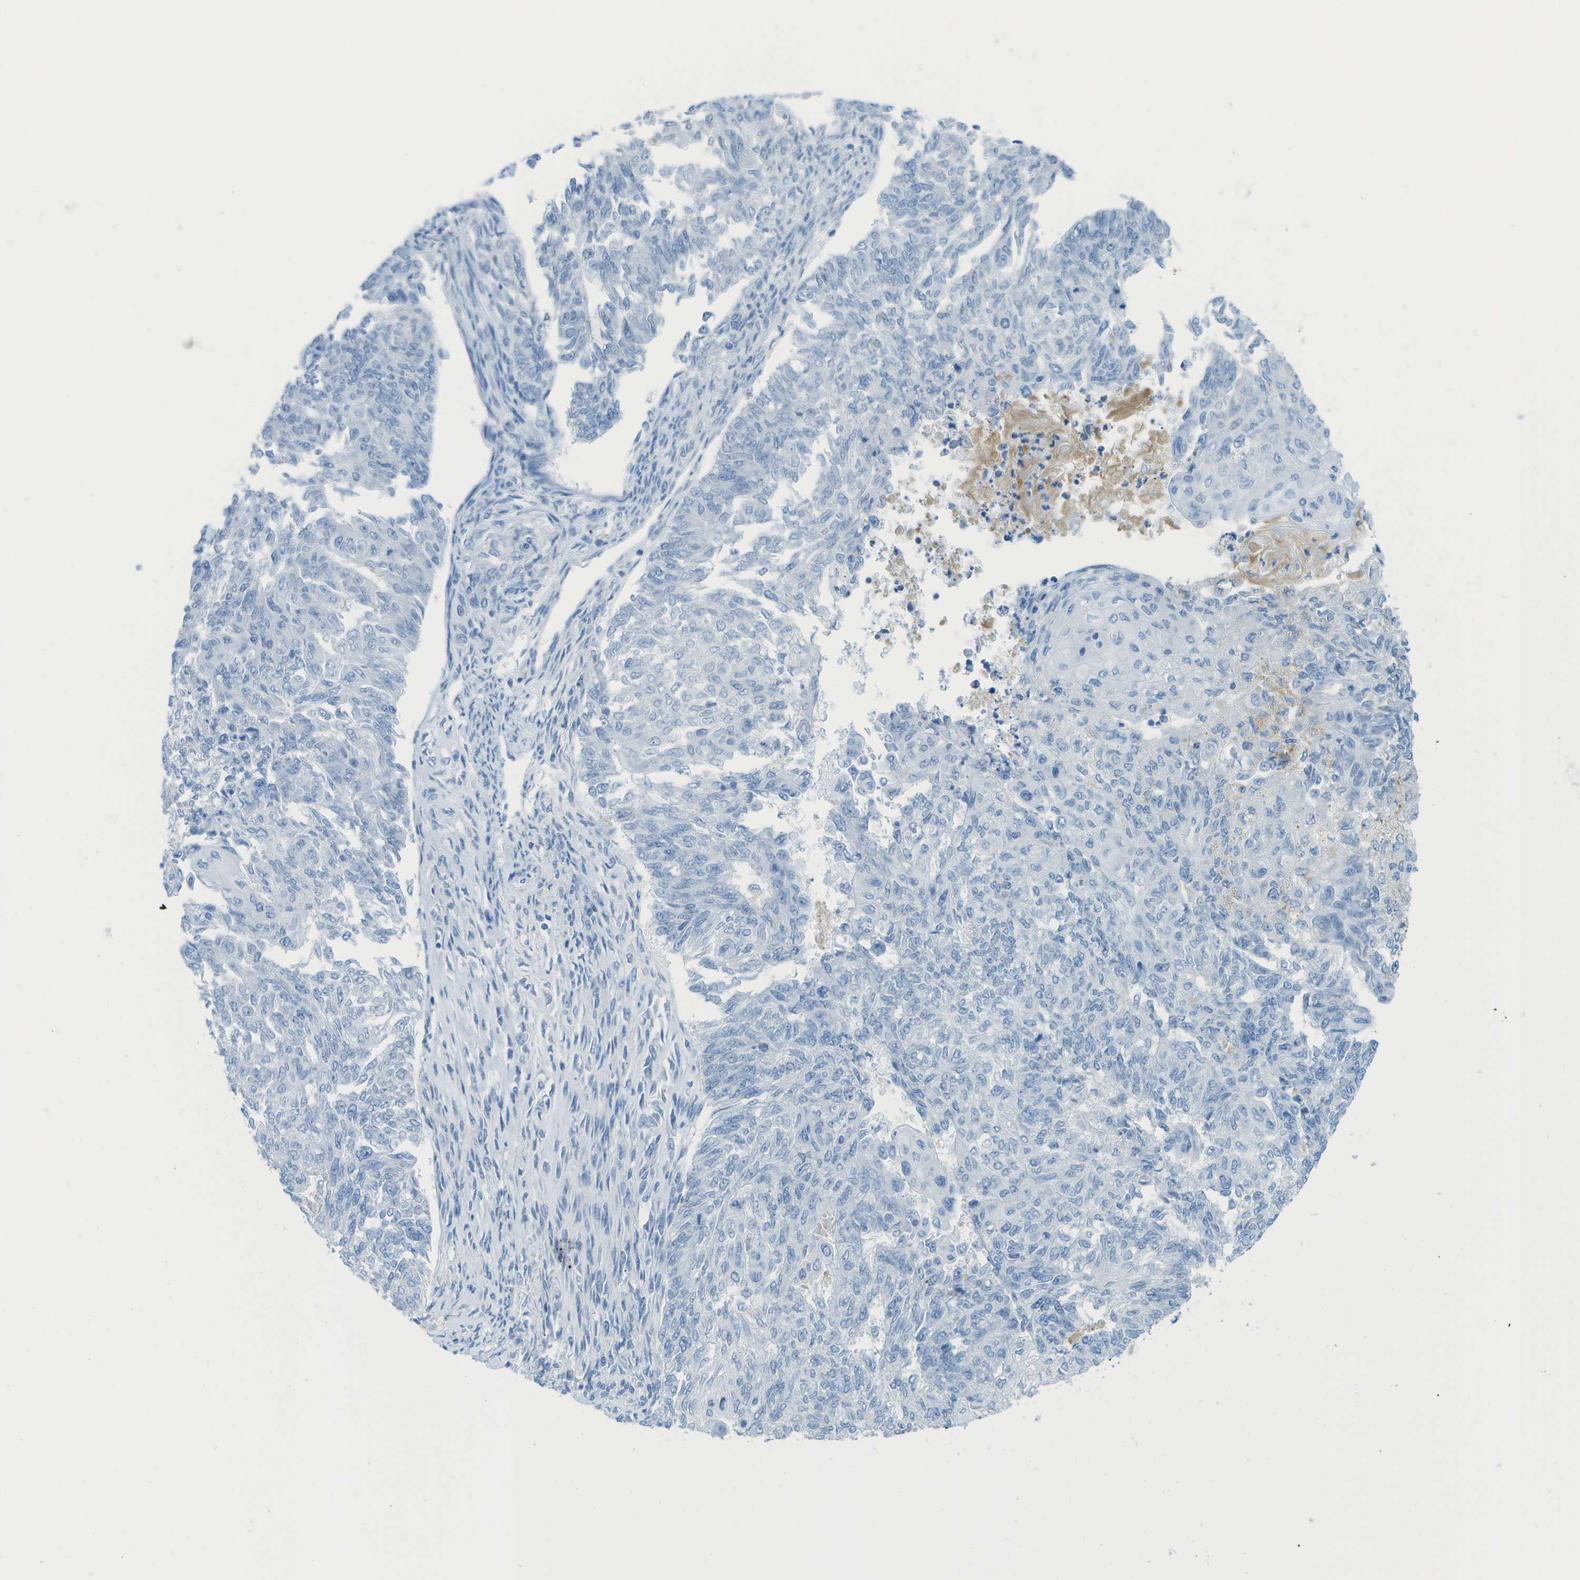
{"staining": {"intensity": "negative", "quantity": "none", "location": "none"}, "tissue": "endometrial cancer", "cell_type": "Tumor cells", "image_type": "cancer", "snomed": [{"axis": "morphology", "description": "Adenocarcinoma, NOS"}, {"axis": "topography", "description": "Endometrium"}], "caption": "Tumor cells are negative for protein expression in human endometrial adenocarcinoma.", "gene": "C1S", "patient": {"sex": "female", "age": 32}}